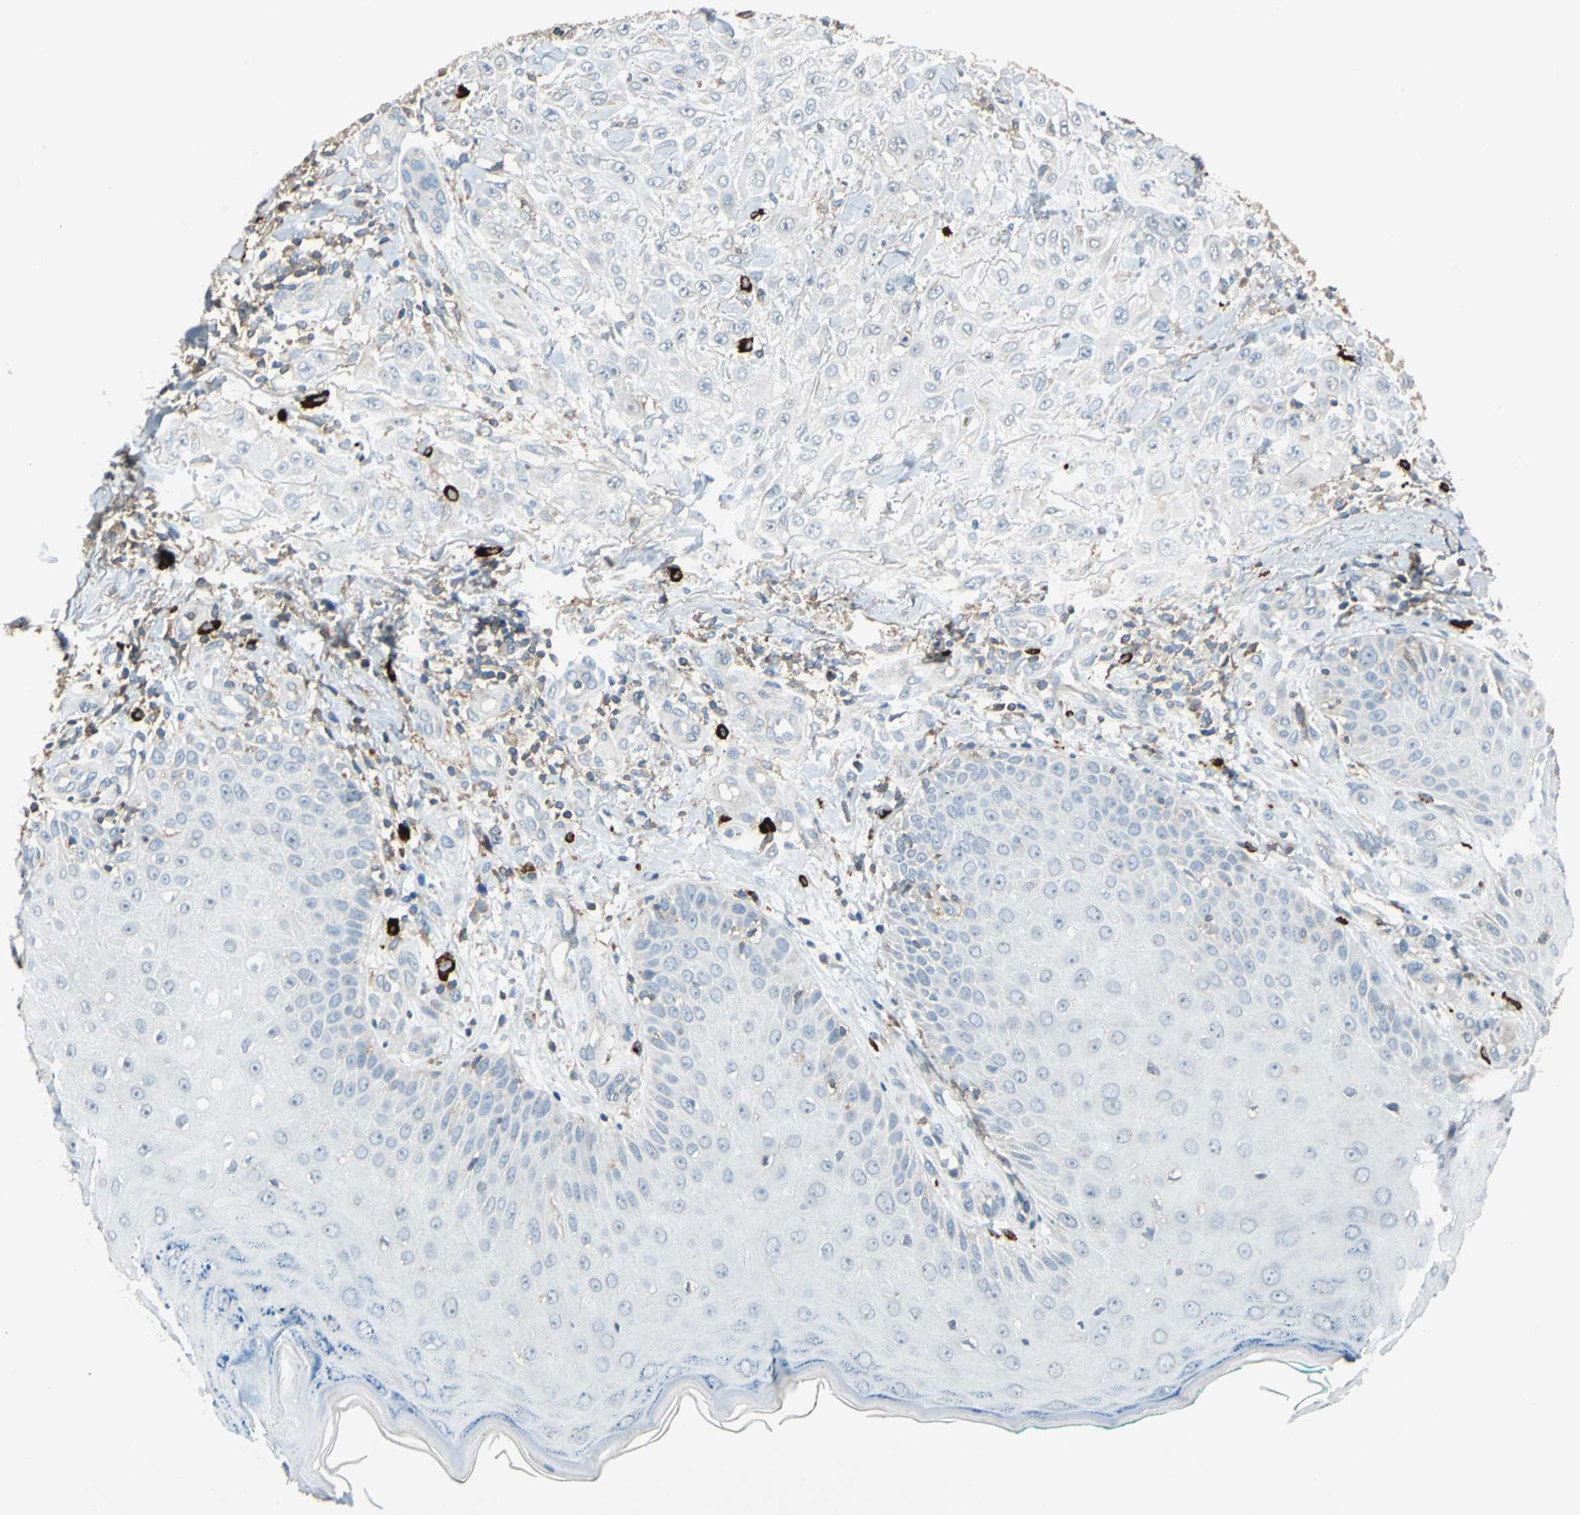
{"staining": {"intensity": "negative", "quantity": "none", "location": "none"}, "tissue": "skin cancer", "cell_type": "Tumor cells", "image_type": "cancer", "snomed": [{"axis": "morphology", "description": "Squamous cell carcinoma, NOS"}, {"axis": "topography", "description": "Skin"}], "caption": "High power microscopy photomicrograph of an IHC image of skin squamous cell carcinoma, revealing no significant staining in tumor cells.", "gene": "SLC19A2", "patient": {"sex": "female", "age": 42}}